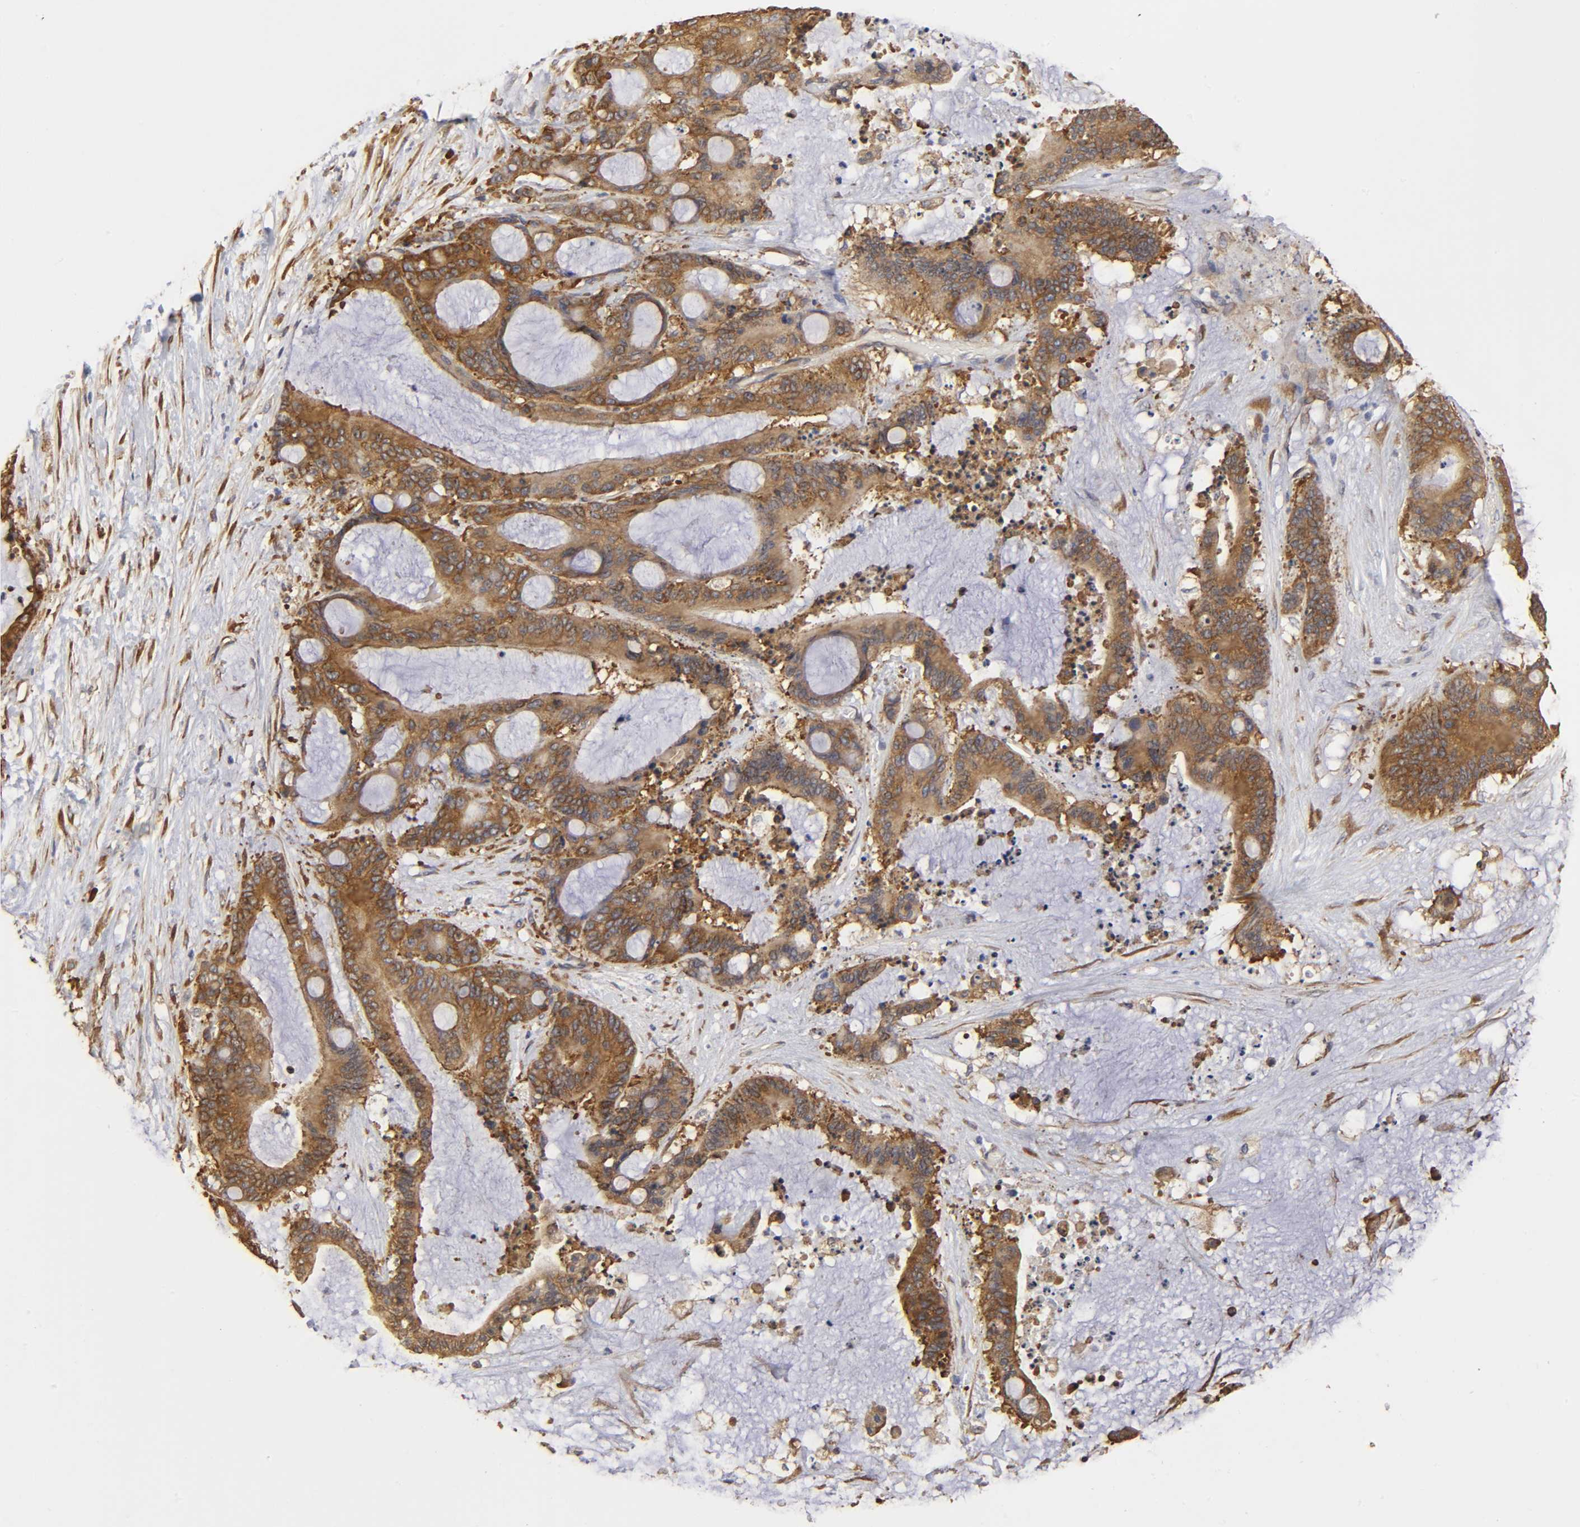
{"staining": {"intensity": "strong", "quantity": ">75%", "location": "cytoplasmic/membranous"}, "tissue": "liver cancer", "cell_type": "Tumor cells", "image_type": "cancer", "snomed": [{"axis": "morphology", "description": "Cholangiocarcinoma"}, {"axis": "topography", "description": "Liver"}], "caption": "The micrograph exhibits a brown stain indicating the presence of a protein in the cytoplasmic/membranous of tumor cells in cholangiocarcinoma (liver).", "gene": "RPL14", "patient": {"sex": "female", "age": 73}}